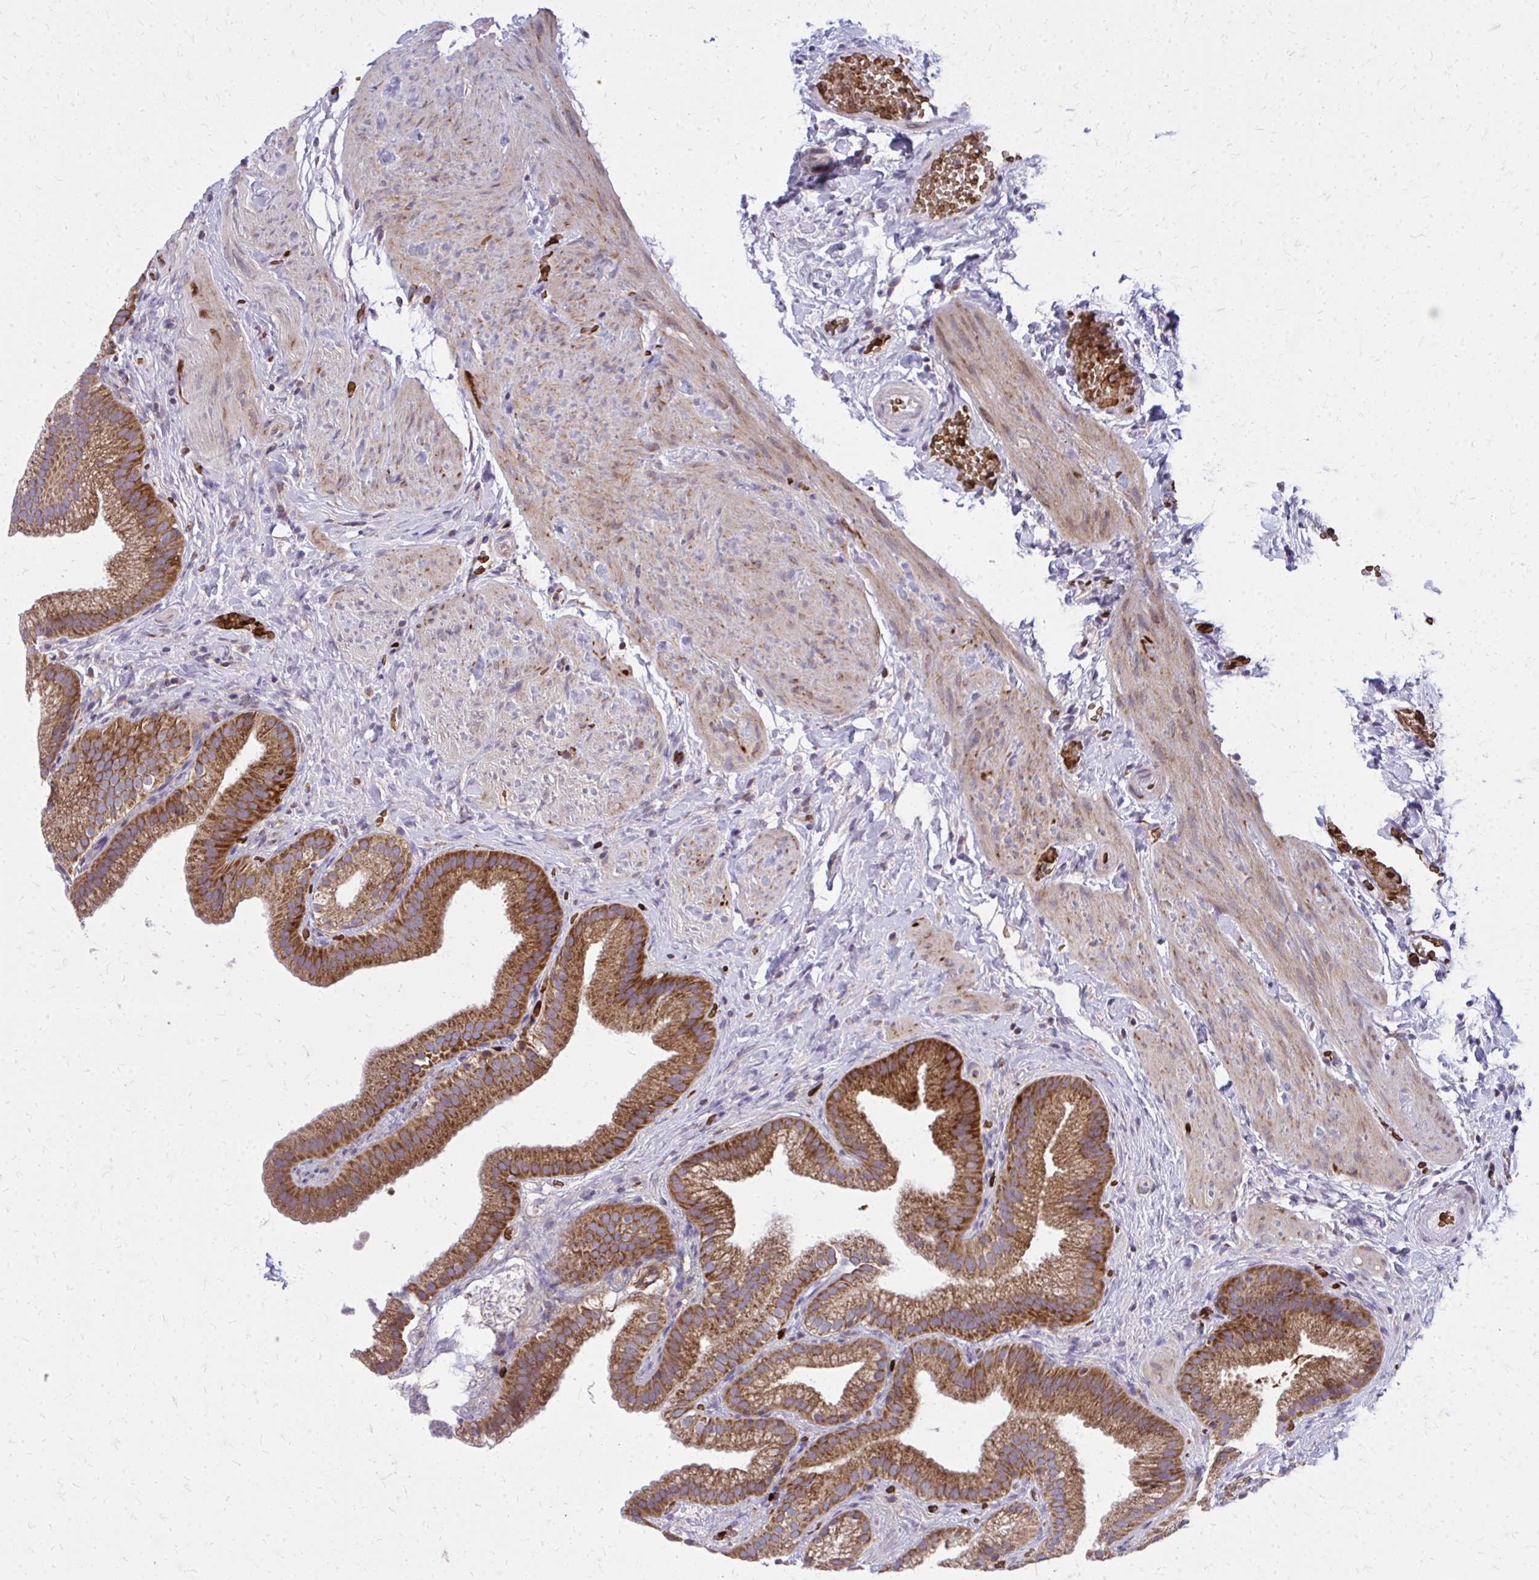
{"staining": {"intensity": "strong", "quantity": ">75%", "location": "cytoplasmic/membranous"}, "tissue": "gallbladder", "cell_type": "Glandular cells", "image_type": "normal", "snomed": [{"axis": "morphology", "description": "Normal tissue, NOS"}, {"axis": "topography", "description": "Gallbladder"}], "caption": "Unremarkable gallbladder was stained to show a protein in brown. There is high levels of strong cytoplasmic/membranous expression in about >75% of glandular cells. The staining was performed using DAB (3,3'-diaminobenzidine), with brown indicating positive protein expression. Nuclei are stained blue with hematoxylin.", "gene": "PDK4", "patient": {"sex": "female", "age": 63}}